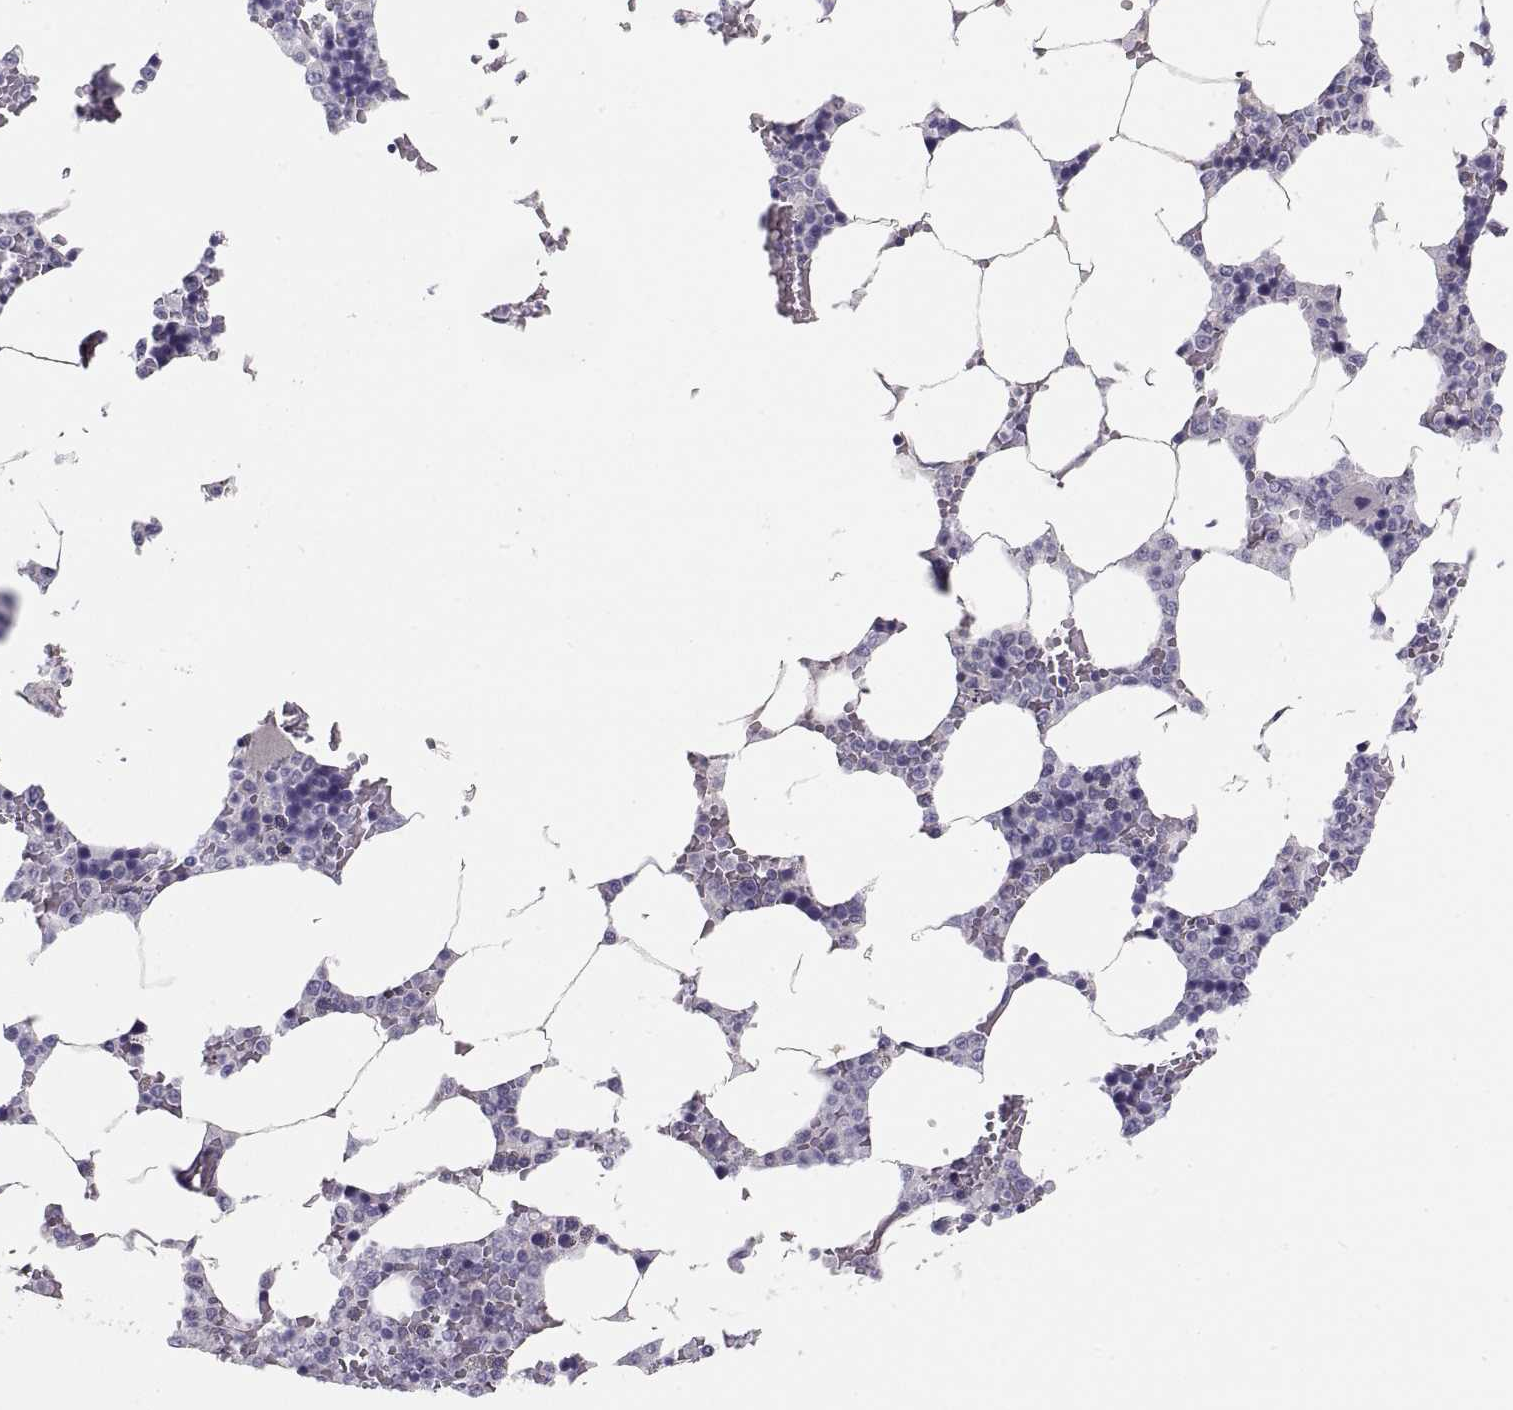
{"staining": {"intensity": "negative", "quantity": "none", "location": "none"}, "tissue": "bone marrow", "cell_type": "Hematopoietic cells", "image_type": "normal", "snomed": [{"axis": "morphology", "description": "Normal tissue, NOS"}, {"axis": "topography", "description": "Bone marrow"}], "caption": "Immunohistochemistry micrograph of benign bone marrow: human bone marrow stained with DAB (3,3'-diaminobenzidine) shows no significant protein expression in hematopoietic cells. The staining was performed using DAB (3,3'-diaminobenzidine) to visualize the protein expression in brown, while the nuclei were stained in blue with hematoxylin (Magnification: 20x).", "gene": "MAGEB2", "patient": {"sex": "male", "age": 63}}